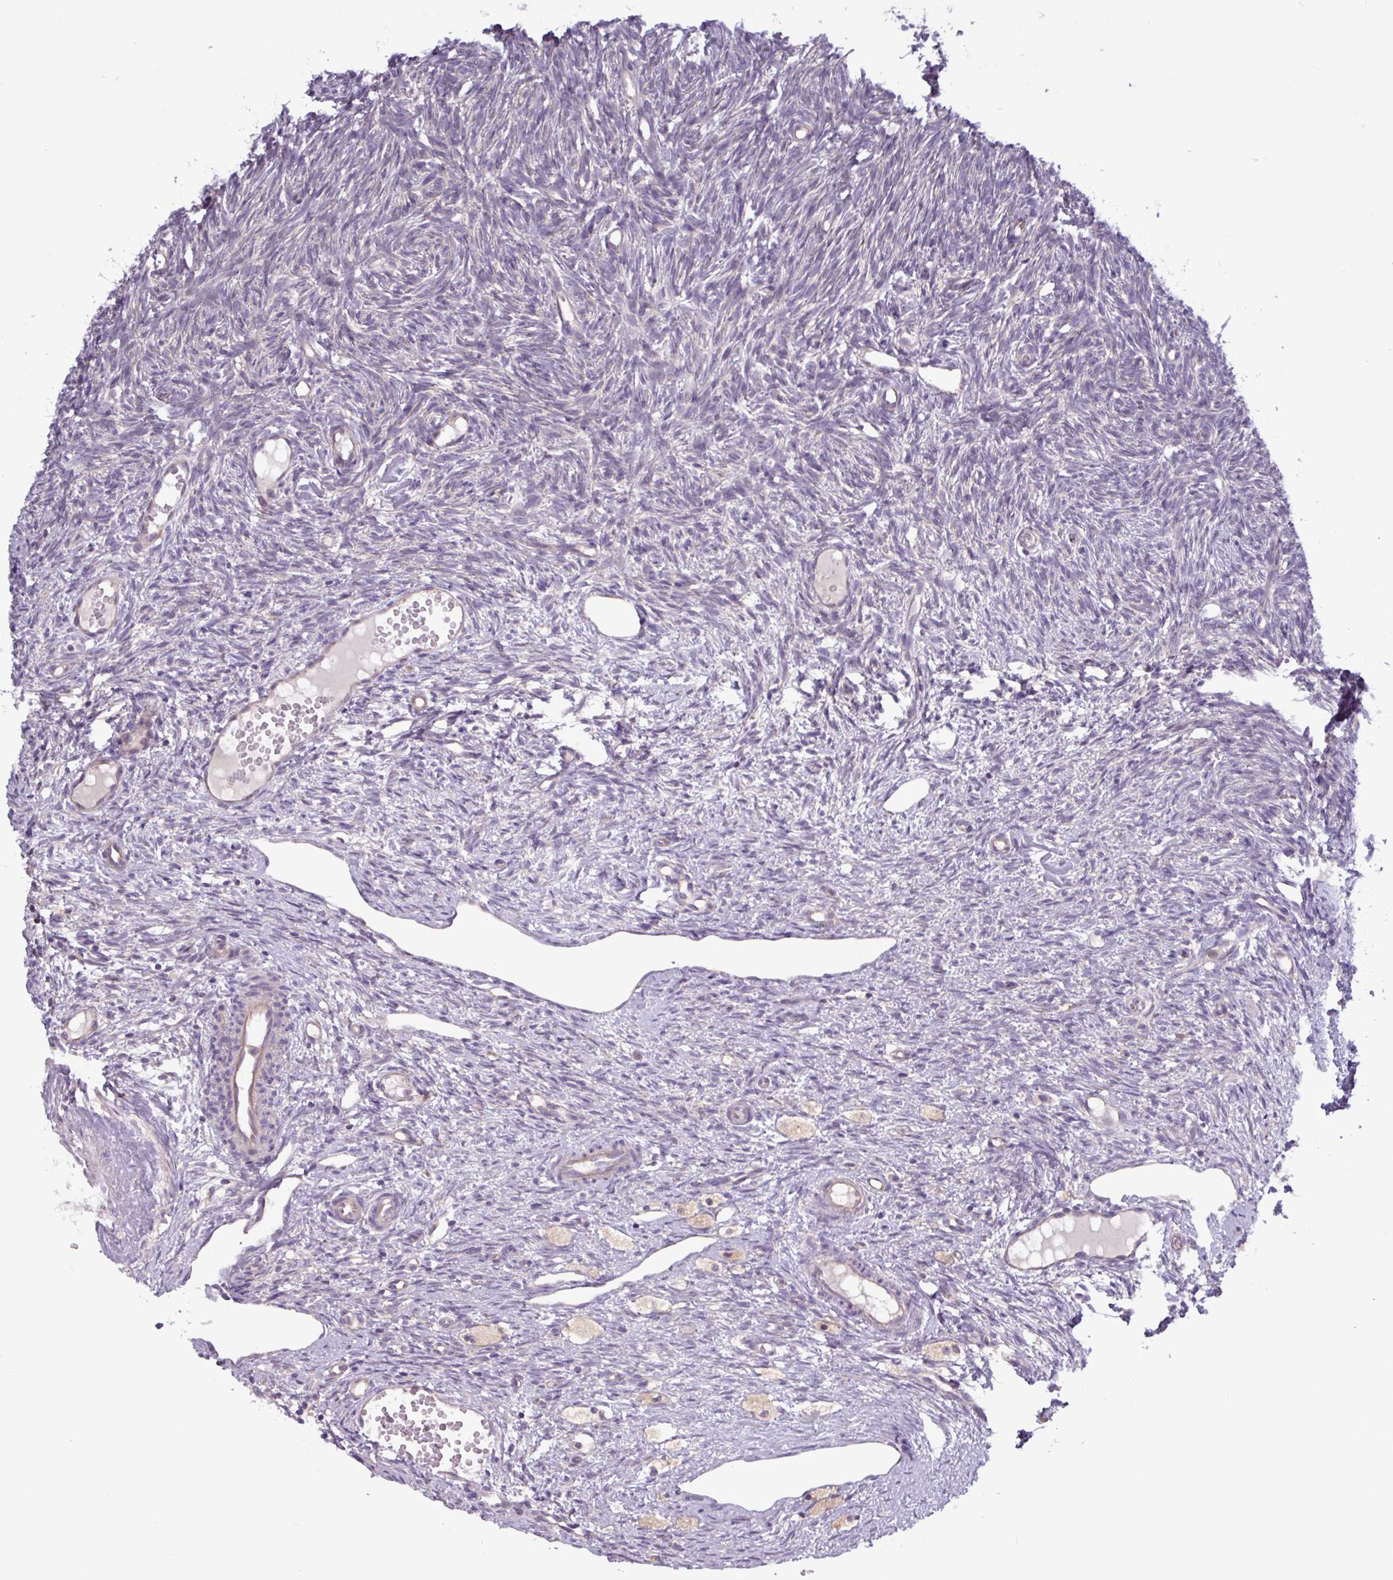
{"staining": {"intensity": "negative", "quantity": "none", "location": "none"}, "tissue": "ovary", "cell_type": "Ovarian stroma cells", "image_type": "normal", "snomed": [{"axis": "morphology", "description": "Normal tissue, NOS"}, {"axis": "topography", "description": "Ovary"}], "caption": "DAB (3,3'-diaminobenzidine) immunohistochemical staining of unremarkable ovary shows no significant positivity in ovarian stroma cells. (Brightfield microscopy of DAB (3,3'-diaminobenzidine) IHC at high magnification).", "gene": "PLIN2", "patient": {"sex": "female", "age": 51}}